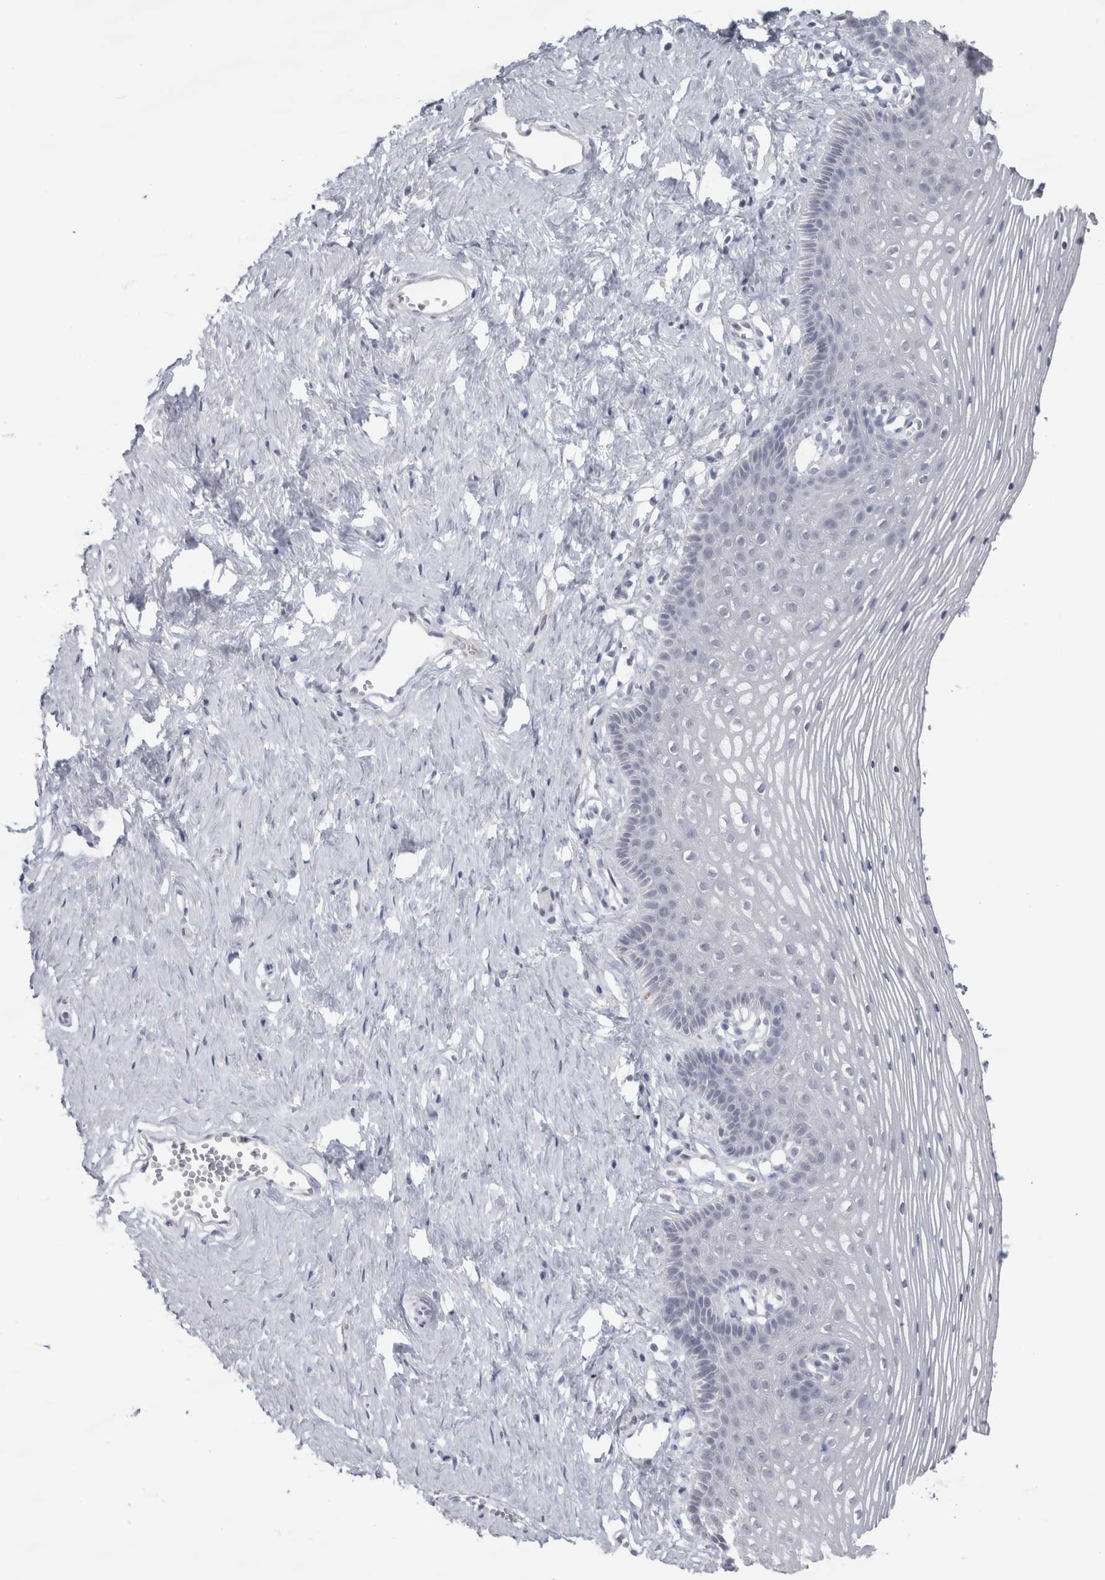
{"staining": {"intensity": "negative", "quantity": "none", "location": "none"}, "tissue": "vagina", "cell_type": "Squamous epithelial cells", "image_type": "normal", "snomed": [{"axis": "morphology", "description": "Normal tissue, NOS"}, {"axis": "topography", "description": "Vagina"}], "caption": "This is an immunohistochemistry histopathology image of benign vagina. There is no positivity in squamous epithelial cells.", "gene": "CDH17", "patient": {"sex": "female", "age": 32}}